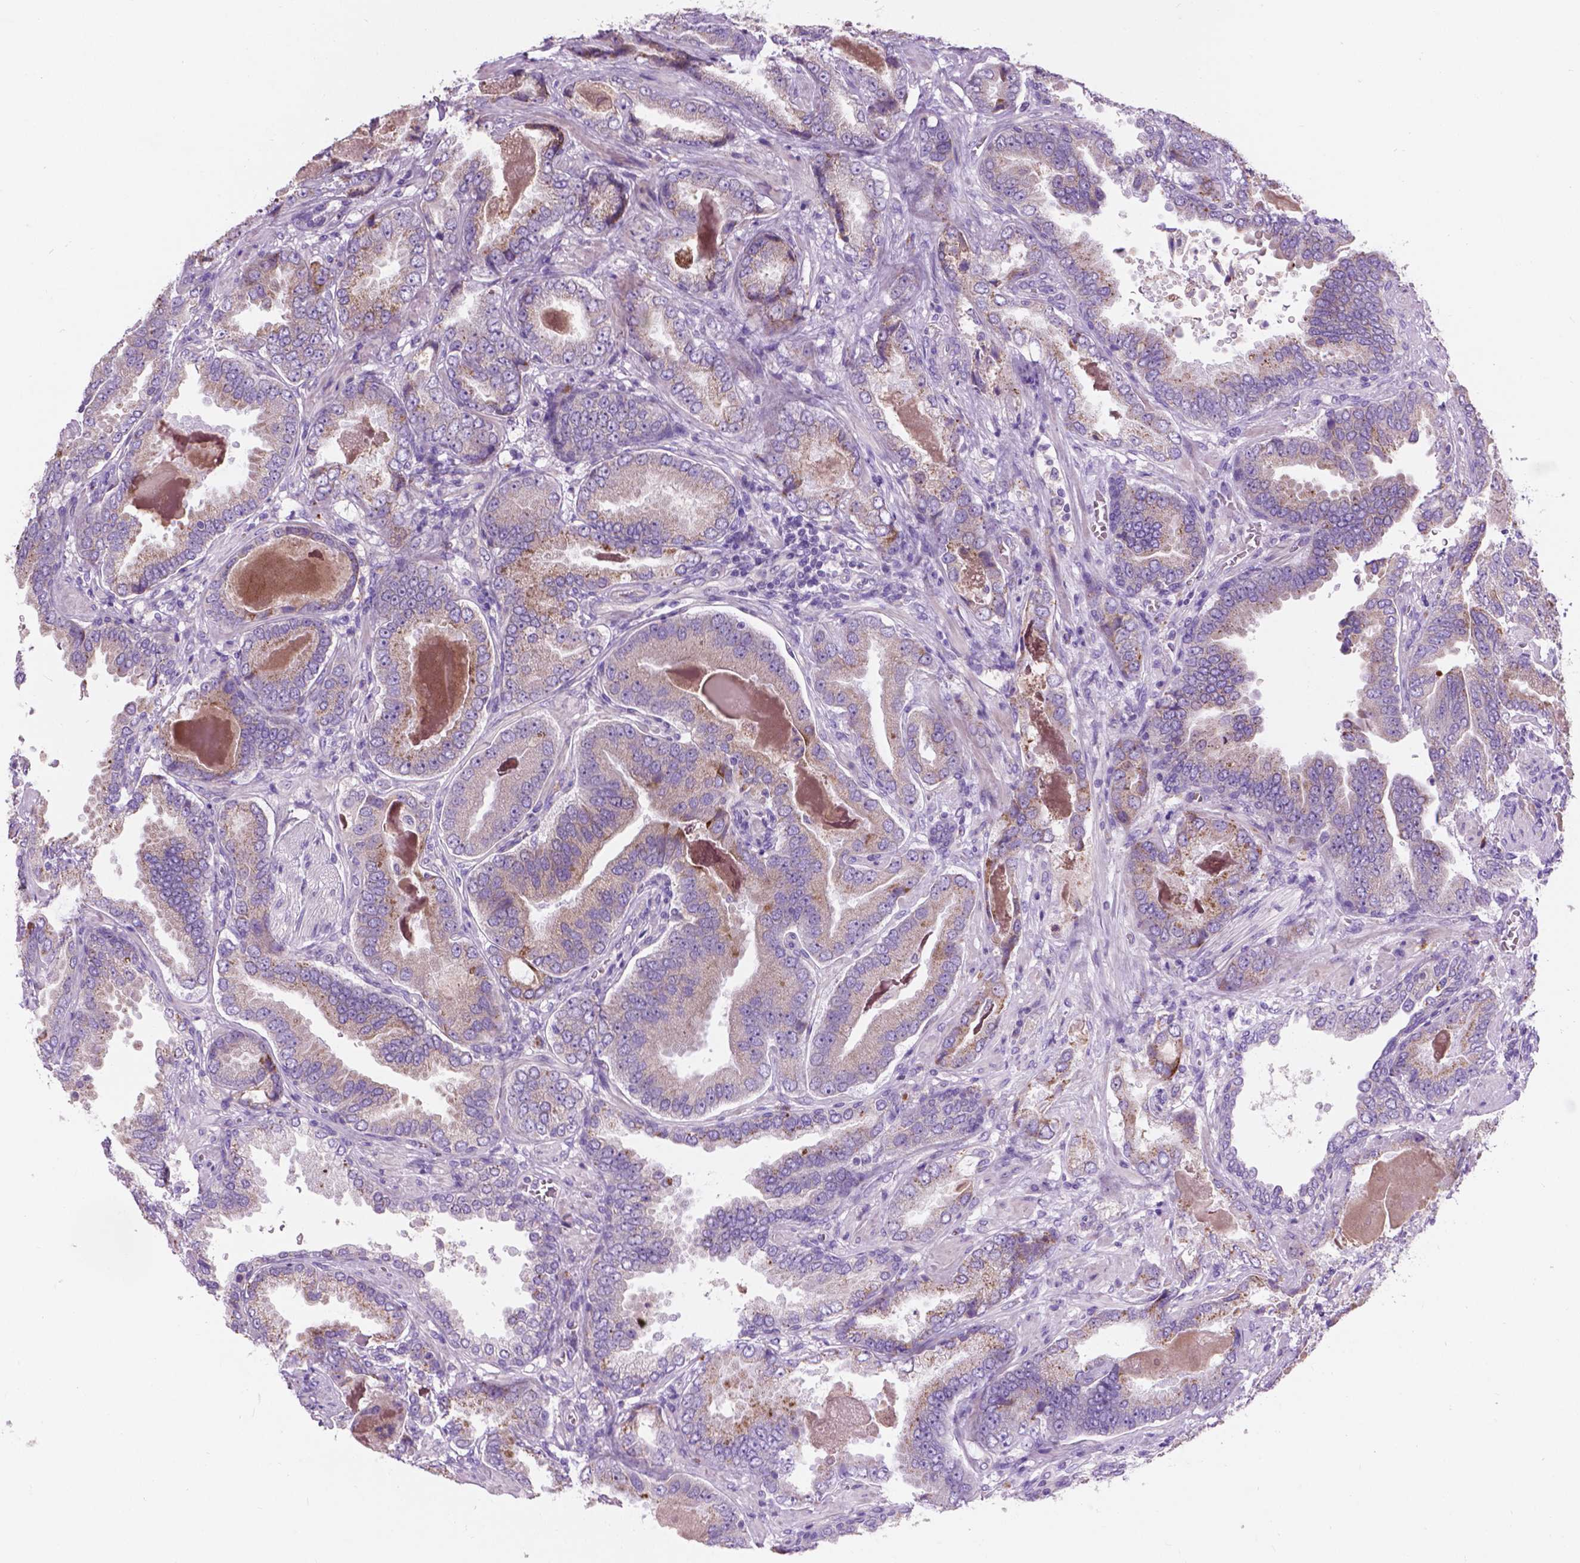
{"staining": {"intensity": "weak", "quantity": "25%-75%", "location": "cytoplasmic/membranous"}, "tissue": "prostate cancer", "cell_type": "Tumor cells", "image_type": "cancer", "snomed": [{"axis": "morphology", "description": "Adenocarcinoma, NOS"}, {"axis": "topography", "description": "Prostate"}], "caption": "An IHC image of neoplastic tissue is shown. Protein staining in brown highlights weak cytoplasmic/membranous positivity in prostate adenocarcinoma within tumor cells.", "gene": "NOXO1", "patient": {"sex": "male", "age": 64}}